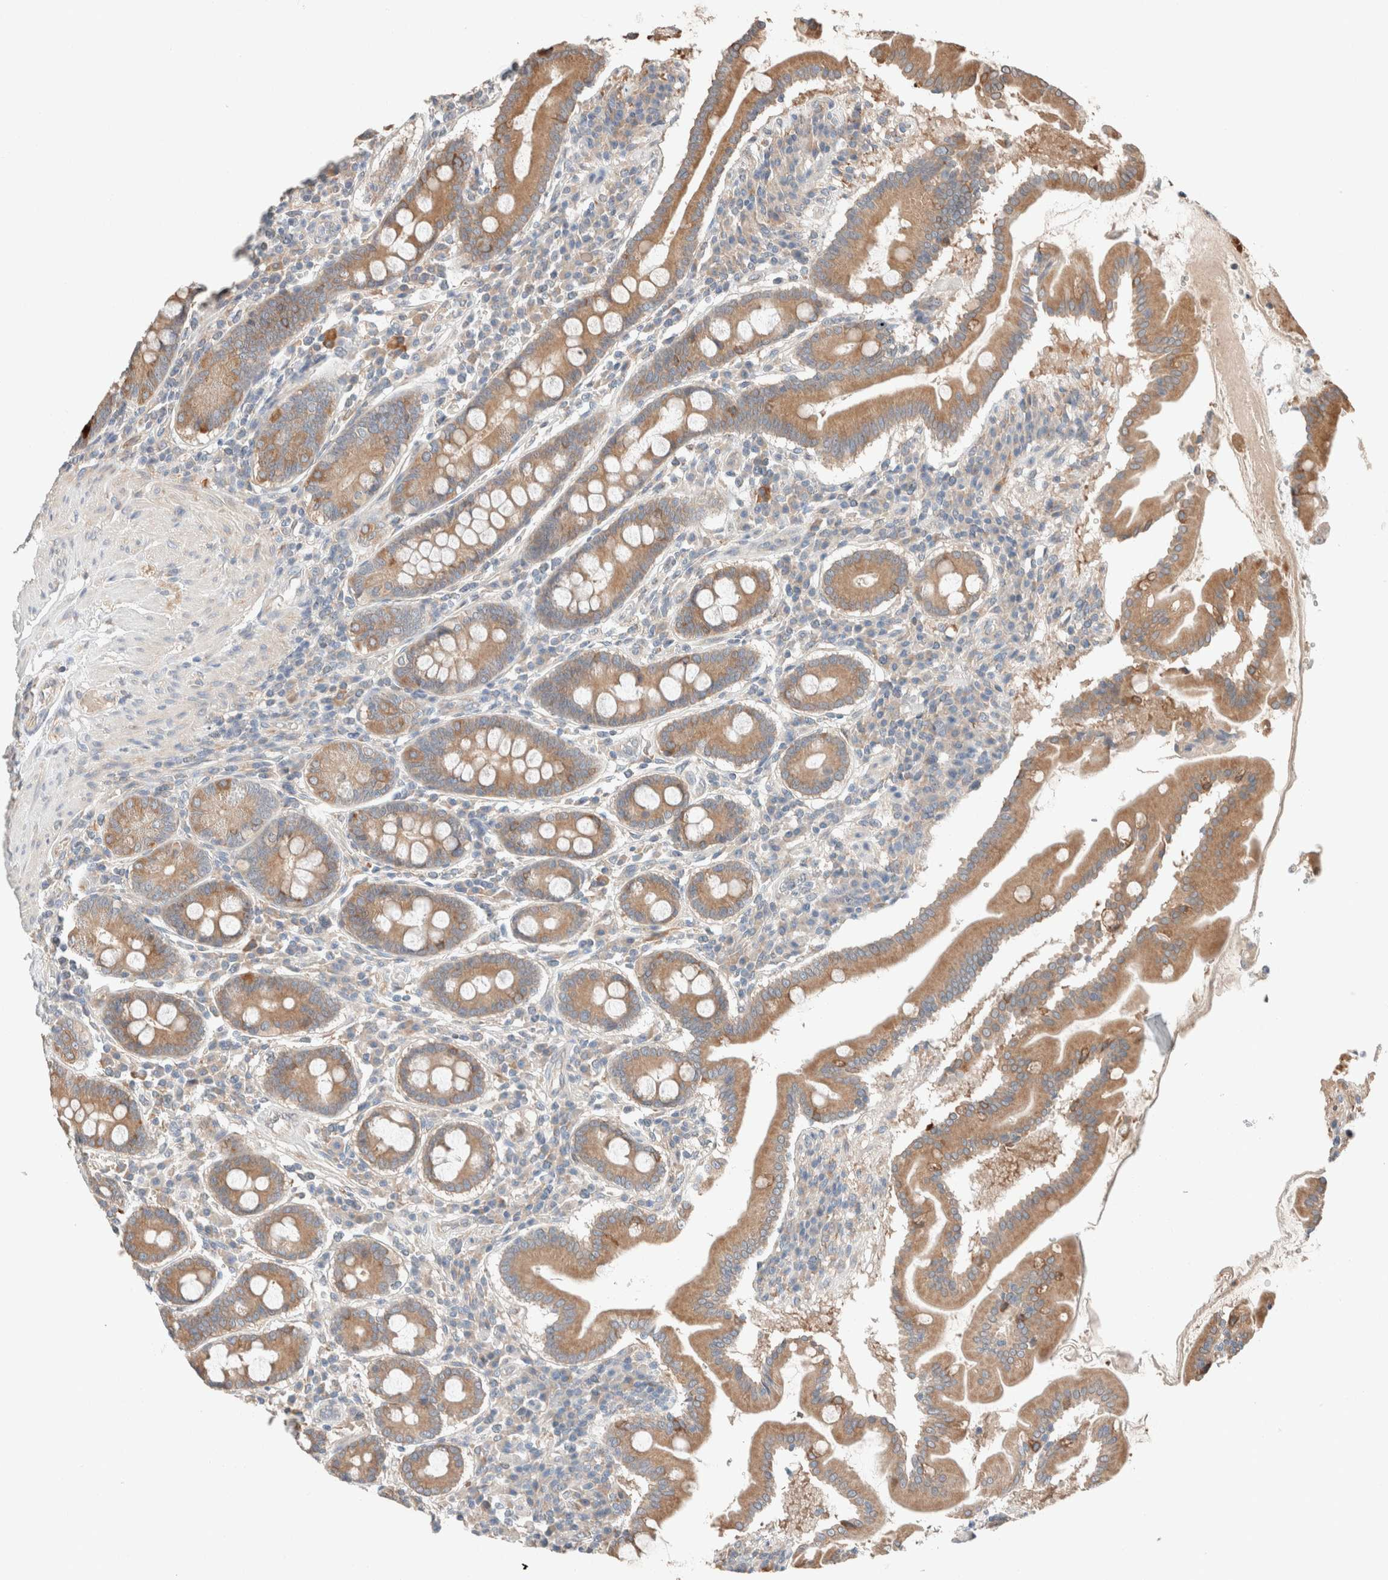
{"staining": {"intensity": "moderate", "quantity": ">75%", "location": "cytoplasmic/membranous"}, "tissue": "duodenum", "cell_type": "Glandular cells", "image_type": "normal", "snomed": [{"axis": "morphology", "description": "Normal tissue, NOS"}, {"axis": "topography", "description": "Duodenum"}], "caption": "Moderate cytoplasmic/membranous staining is present in about >75% of glandular cells in unremarkable duodenum. (DAB (3,3'-diaminobenzidine) = brown stain, brightfield microscopy at high magnification).", "gene": "PCM1", "patient": {"sex": "male", "age": 50}}